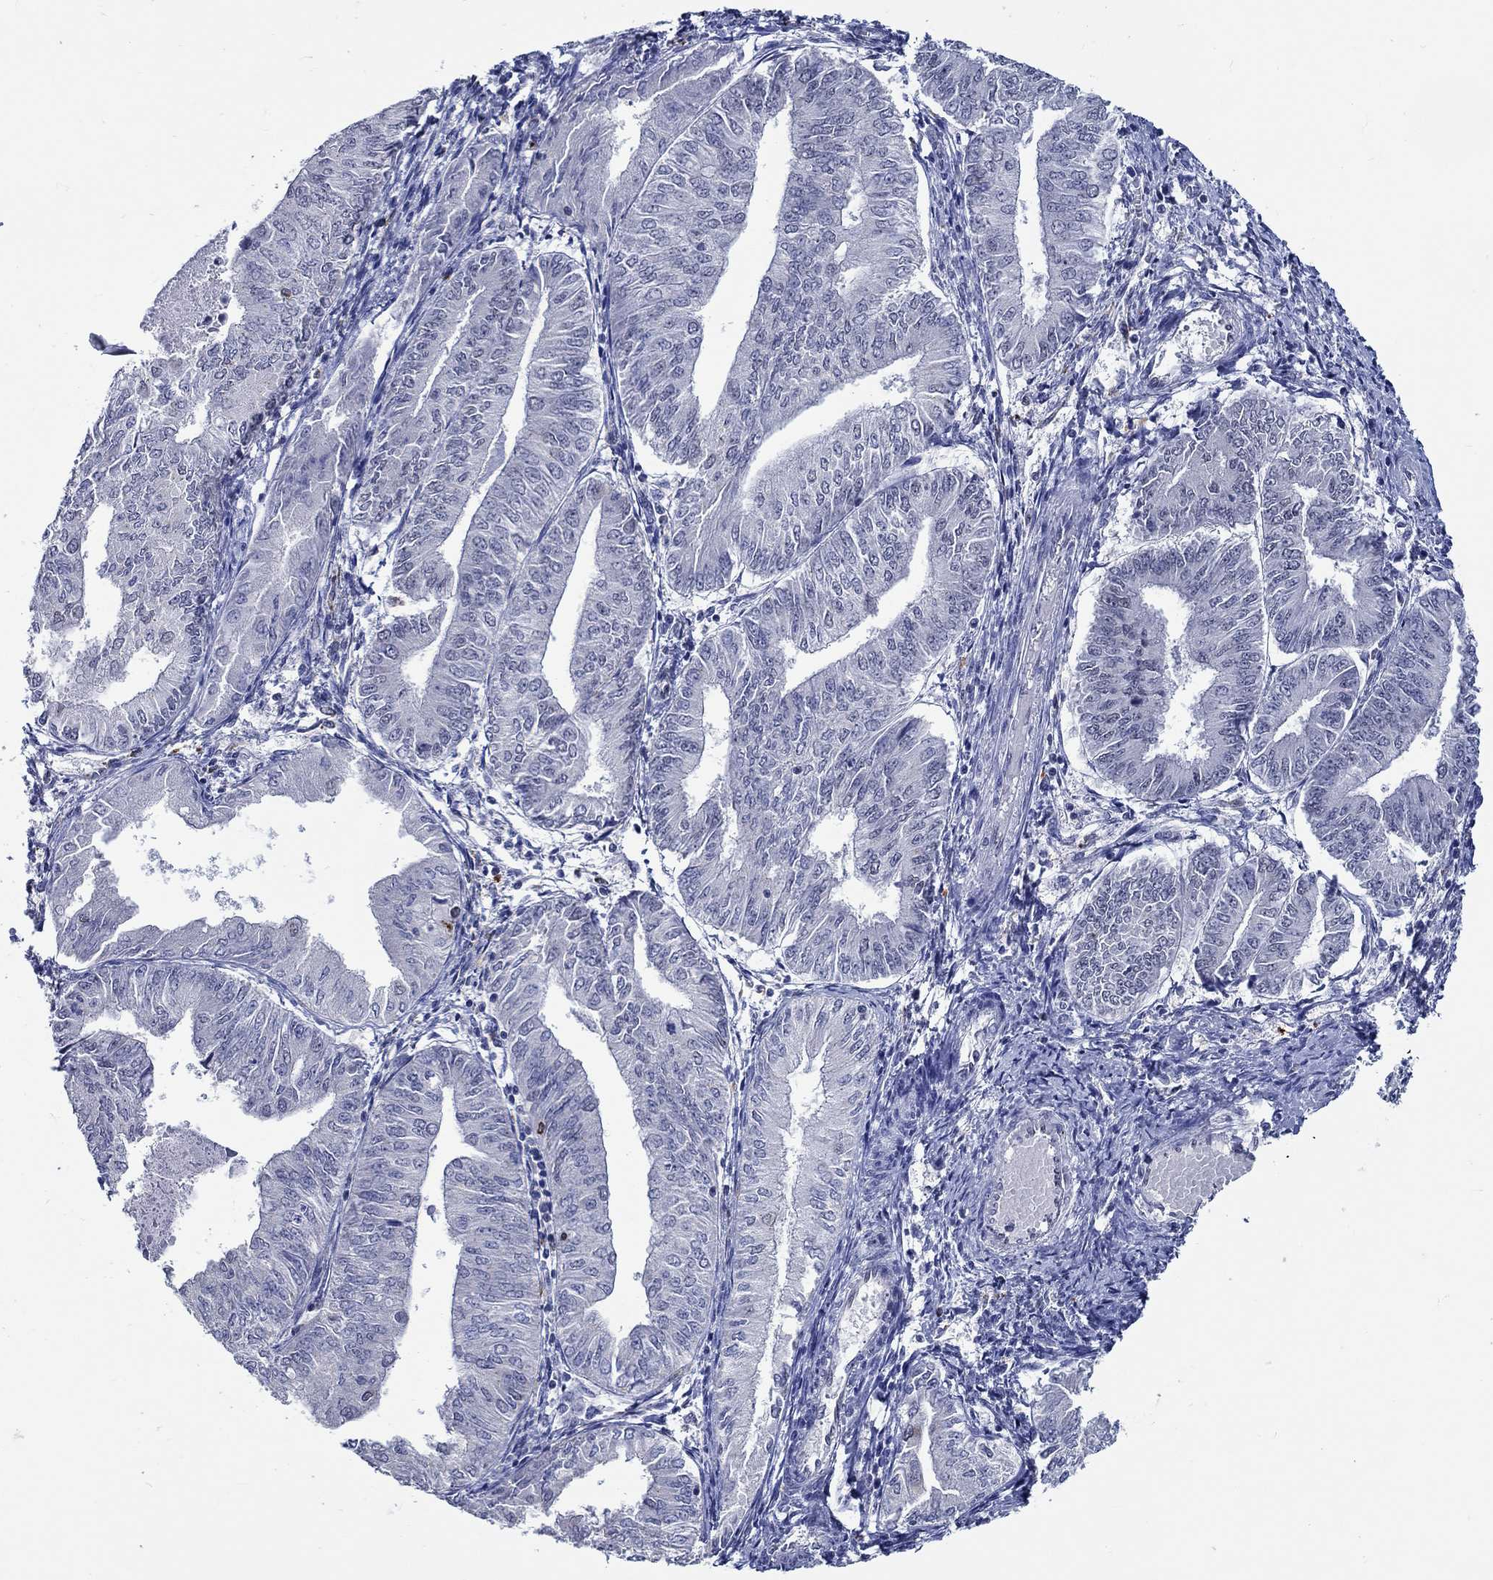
{"staining": {"intensity": "negative", "quantity": "none", "location": "none"}, "tissue": "endometrial cancer", "cell_type": "Tumor cells", "image_type": "cancer", "snomed": [{"axis": "morphology", "description": "Adenocarcinoma, NOS"}, {"axis": "topography", "description": "Endometrium"}], "caption": "DAB immunohistochemical staining of adenocarcinoma (endometrial) exhibits no significant expression in tumor cells. (DAB (3,3'-diaminobenzidine) immunohistochemistry with hematoxylin counter stain).", "gene": "GATA2", "patient": {"sex": "female", "age": 53}}